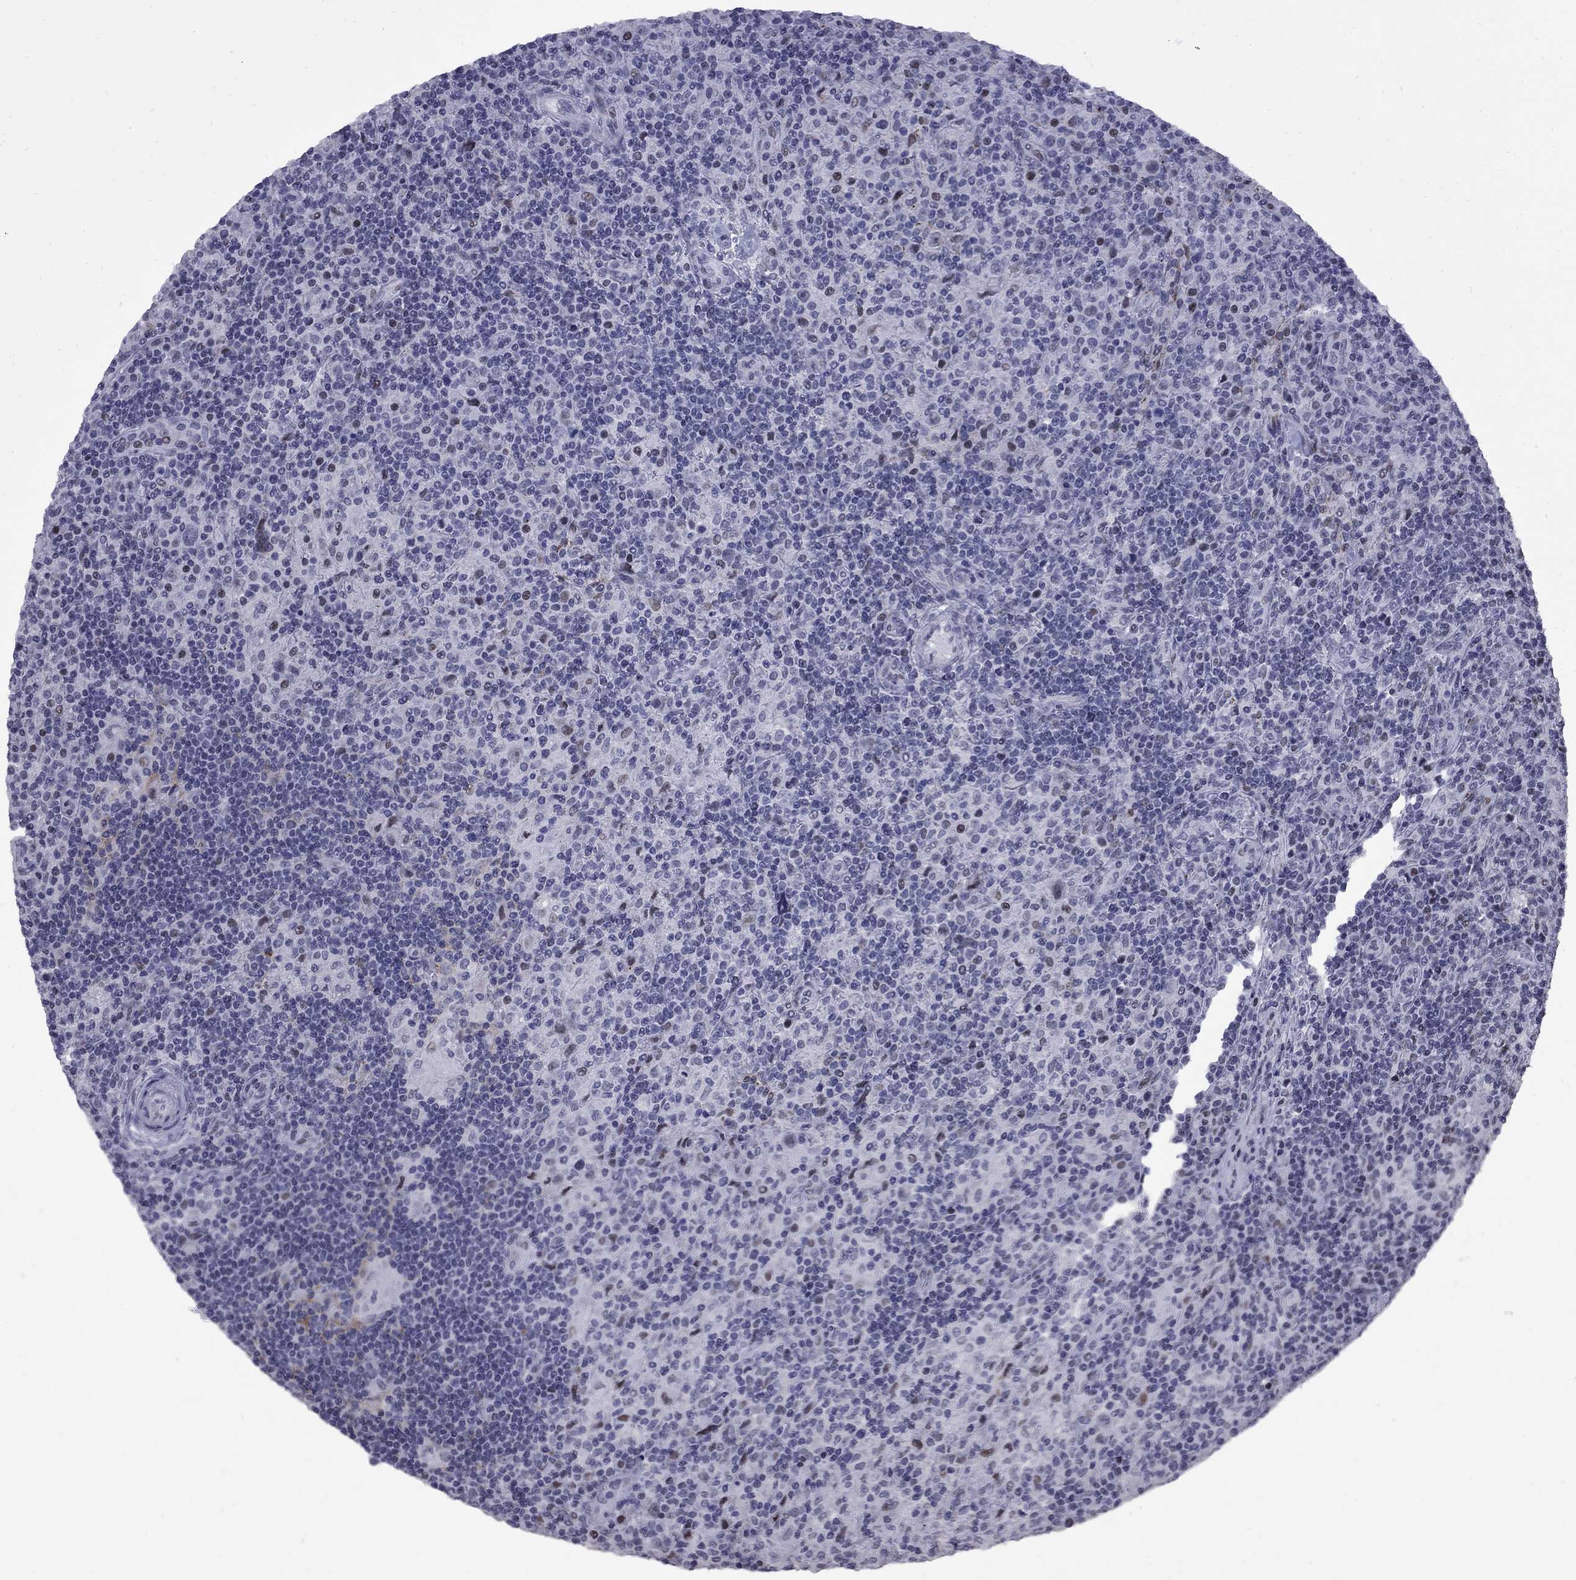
{"staining": {"intensity": "negative", "quantity": "none", "location": "none"}, "tissue": "lymphoma", "cell_type": "Tumor cells", "image_type": "cancer", "snomed": [{"axis": "morphology", "description": "Hodgkin's disease, NOS"}, {"axis": "topography", "description": "Lymph node"}], "caption": "A histopathology image of lymphoma stained for a protein exhibits no brown staining in tumor cells. (Stains: DAB immunohistochemistry with hematoxylin counter stain, Microscopy: brightfield microscopy at high magnification).", "gene": "ZNF154", "patient": {"sex": "male", "age": 70}}